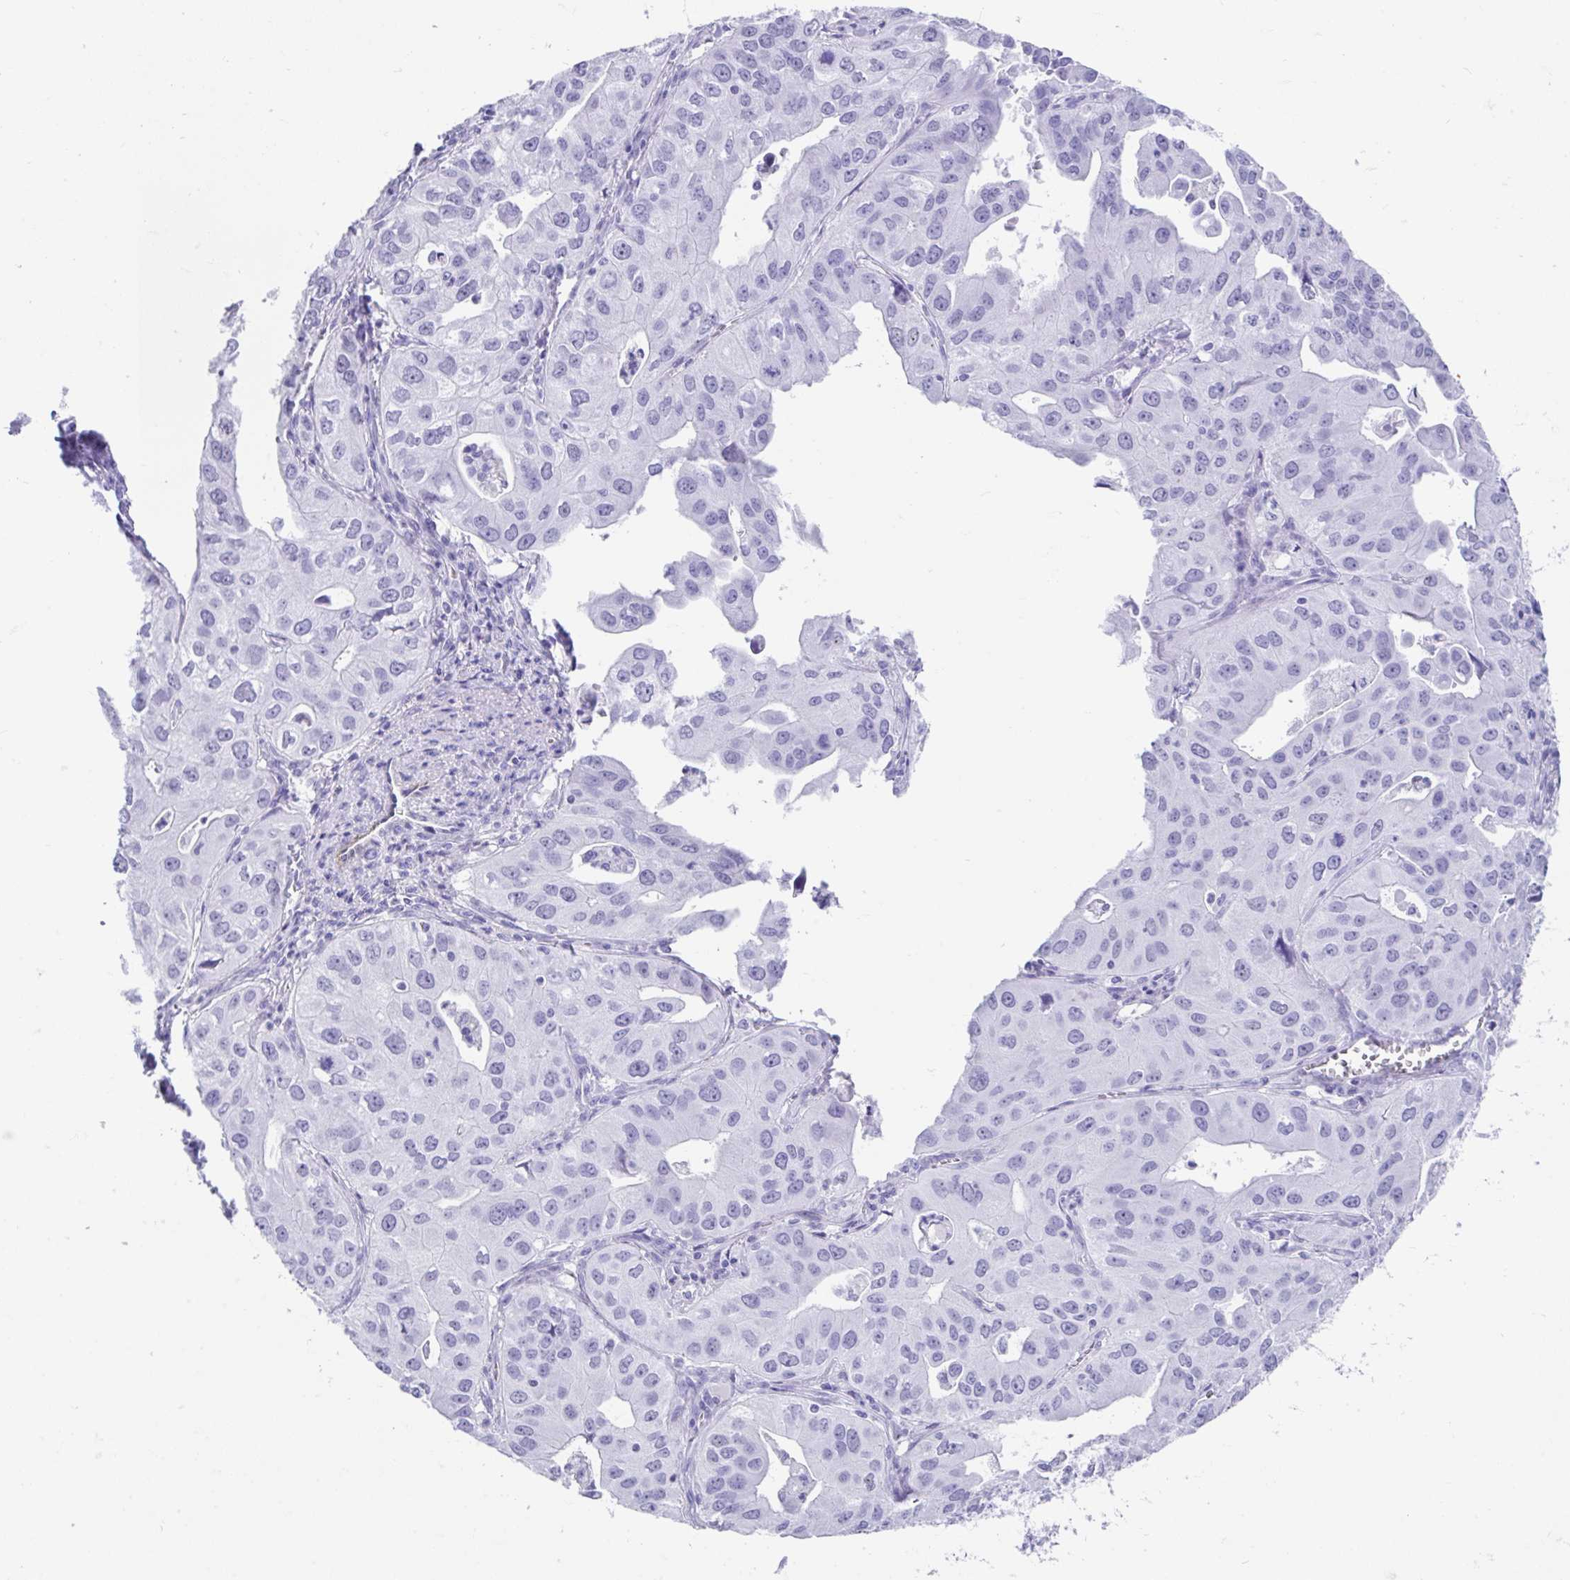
{"staining": {"intensity": "negative", "quantity": "none", "location": "none"}, "tissue": "lung cancer", "cell_type": "Tumor cells", "image_type": "cancer", "snomed": [{"axis": "morphology", "description": "Adenocarcinoma, NOS"}, {"axis": "topography", "description": "Lung"}], "caption": "A photomicrograph of adenocarcinoma (lung) stained for a protein displays no brown staining in tumor cells. Brightfield microscopy of IHC stained with DAB (brown) and hematoxylin (blue), captured at high magnification.", "gene": "FAM107A", "patient": {"sex": "male", "age": 48}}